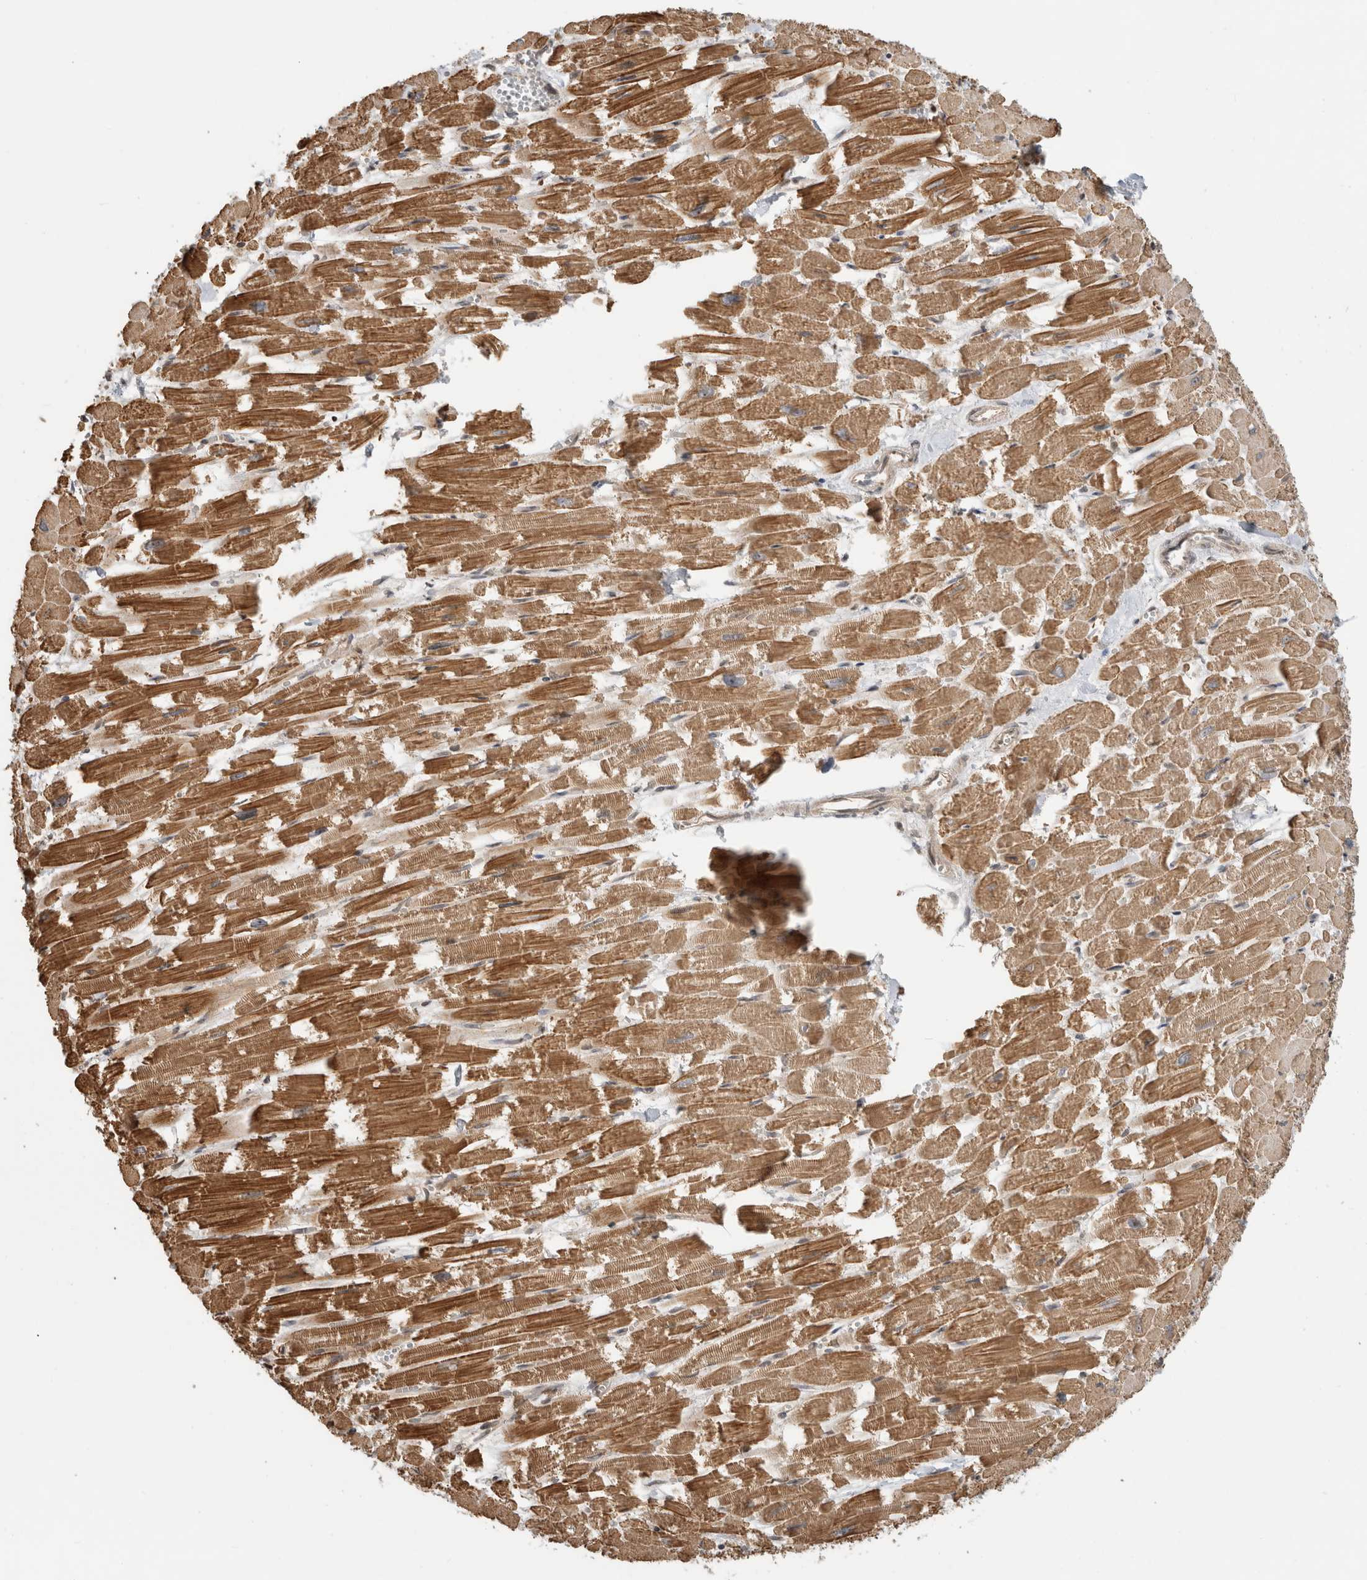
{"staining": {"intensity": "moderate", "quantity": ">75%", "location": "cytoplasmic/membranous,nuclear"}, "tissue": "heart muscle", "cell_type": "Cardiomyocytes", "image_type": "normal", "snomed": [{"axis": "morphology", "description": "Normal tissue, NOS"}, {"axis": "topography", "description": "Heart"}], "caption": "The image shows immunohistochemical staining of benign heart muscle. There is moderate cytoplasmic/membranous,nuclear positivity is appreciated in approximately >75% of cardiomyocytes.", "gene": "WASF2", "patient": {"sex": "male", "age": 54}}